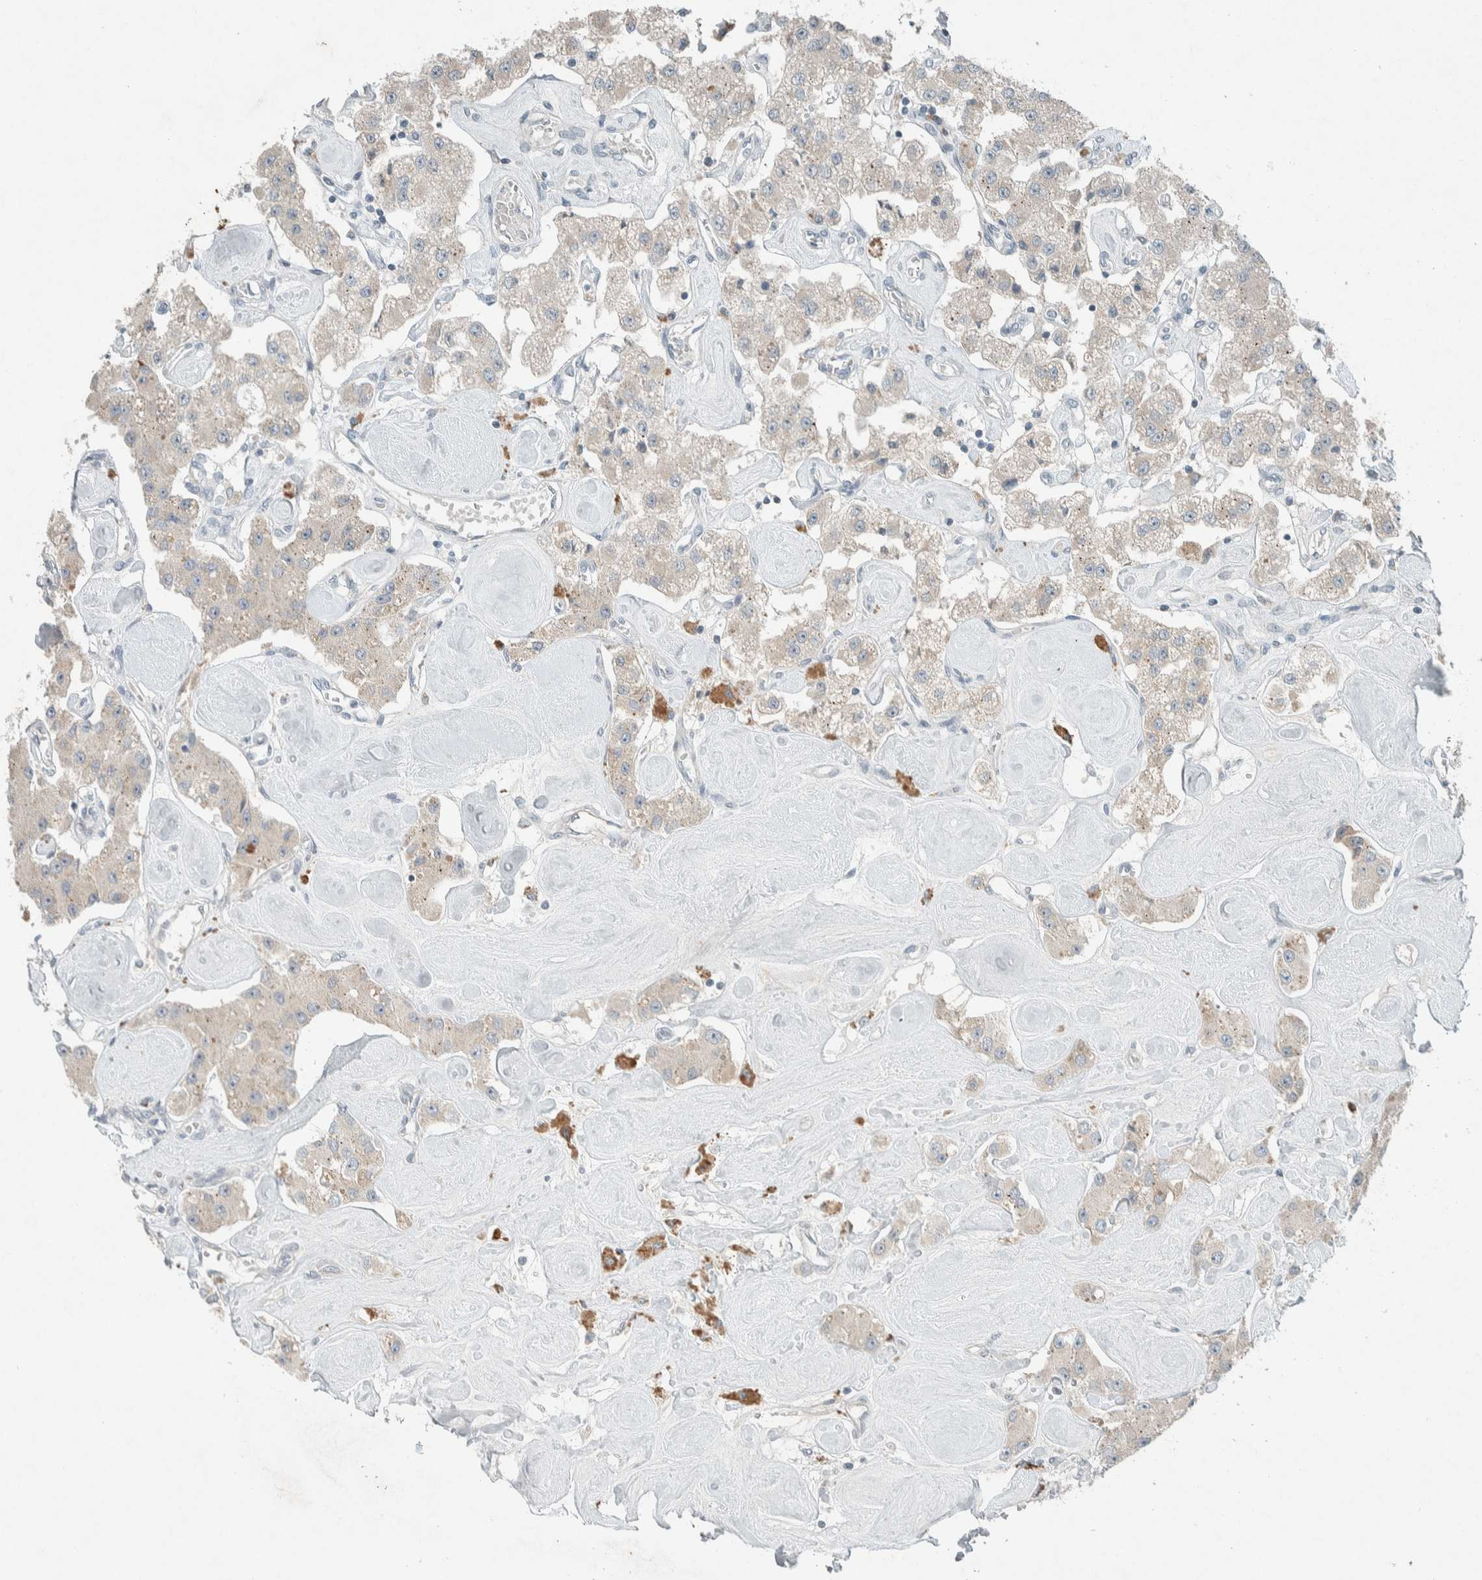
{"staining": {"intensity": "weak", "quantity": "<25%", "location": "cytoplasmic/membranous"}, "tissue": "carcinoid", "cell_type": "Tumor cells", "image_type": "cancer", "snomed": [{"axis": "morphology", "description": "Carcinoid, malignant, NOS"}, {"axis": "topography", "description": "Pancreas"}], "caption": "Human malignant carcinoid stained for a protein using immunohistochemistry (IHC) displays no staining in tumor cells.", "gene": "CERCAM", "patient": {"sex": "male", "age": 41}}